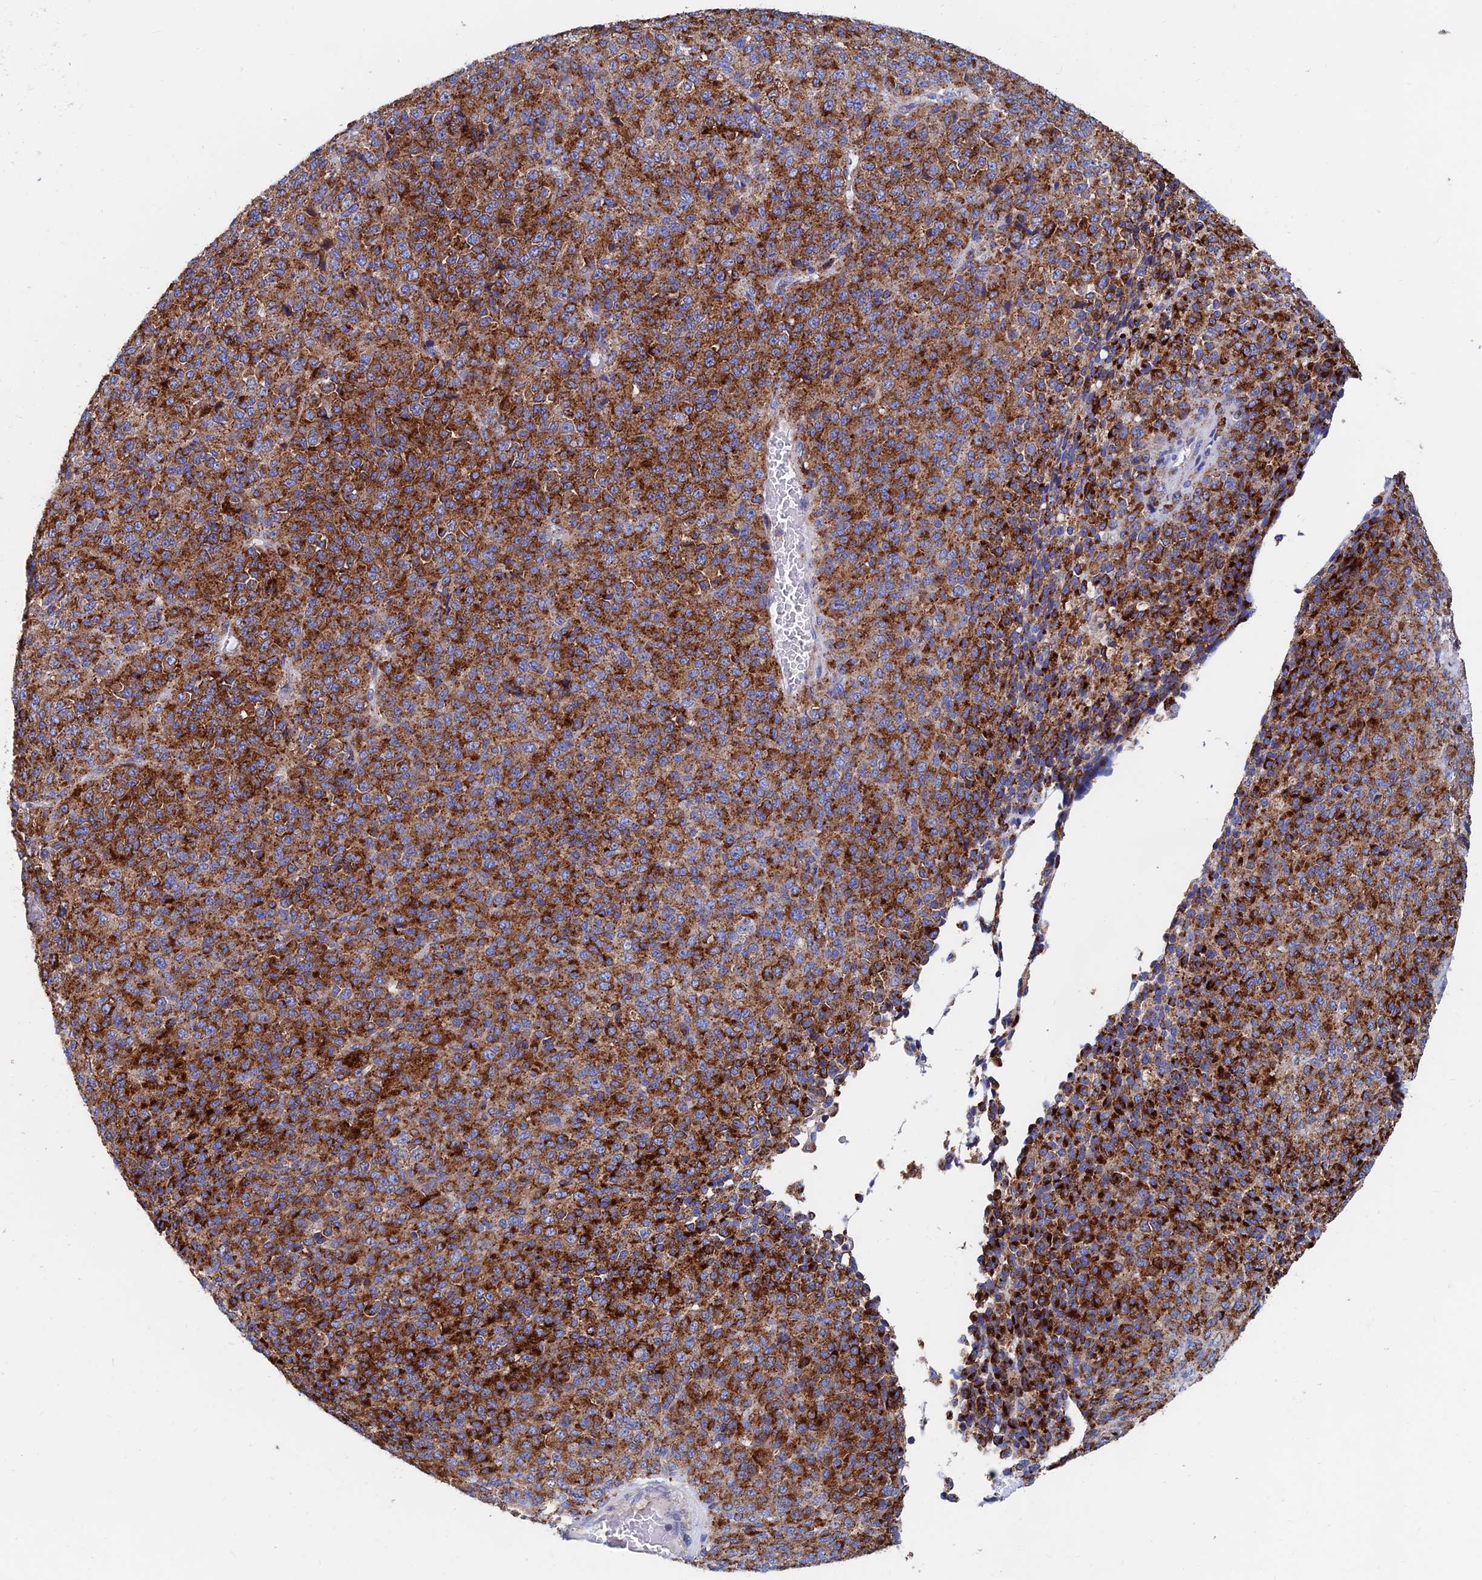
{"staining": {"intensity": "strong", "quantity": ">75%", "location": "cytoplasmic/membranous"}, "tissue": "melanoma", "cell_type": "Tumor cells", "image_type": "cancer", "snomed": [{"axis": "morphology", "description": "Malignant melanoma, Metastatic site"}, {"axis": "topography", "description": "Brain"}], "caption": "Melanoma stained for a protein (brown) shows strong cytoplasmic/membranous positive staining in about >75% of tumor cells.", "gene": "SPNS1", "patient": {"sex": "female", "age": 56}}